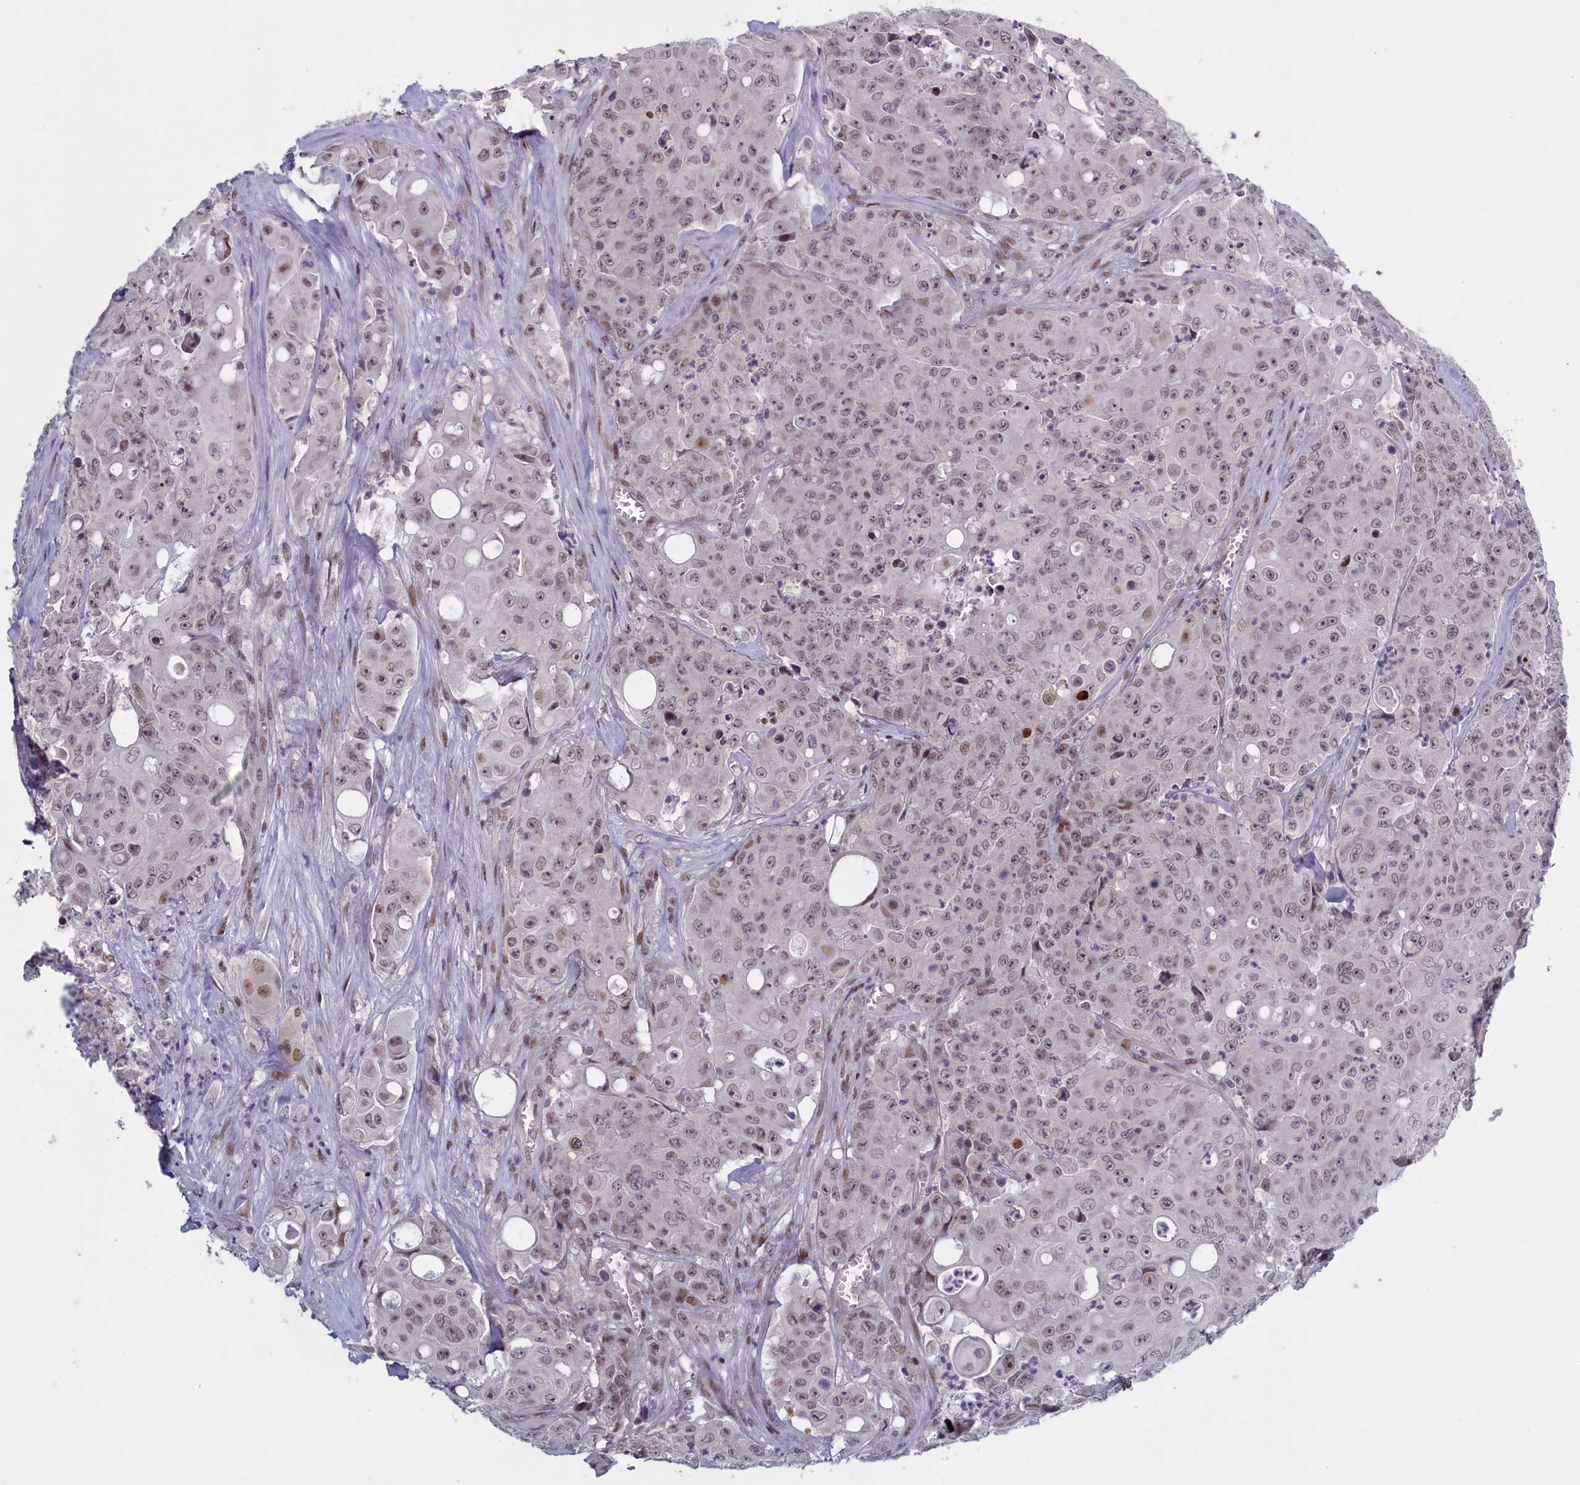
{"staining": {"intensity": "weak", "quantity": "<25%", "location": "nuclear"}, "tissue": "colorectal cancer", "cell_type": "Tumor cells", "image_type": "cancer", "snomed": [{"axis": "morphology", "description": "Adenocarcinoma, NOS"}, {"axis": "topography", "description": "Colon"}], "caption": "The IHC histopathology image has no significant expression in tumor cells of colorectal cancer (adenocarcinoma) tissue.", "gene": "ATF7IP2", "patient": {"sex": "male", "age": 51}}